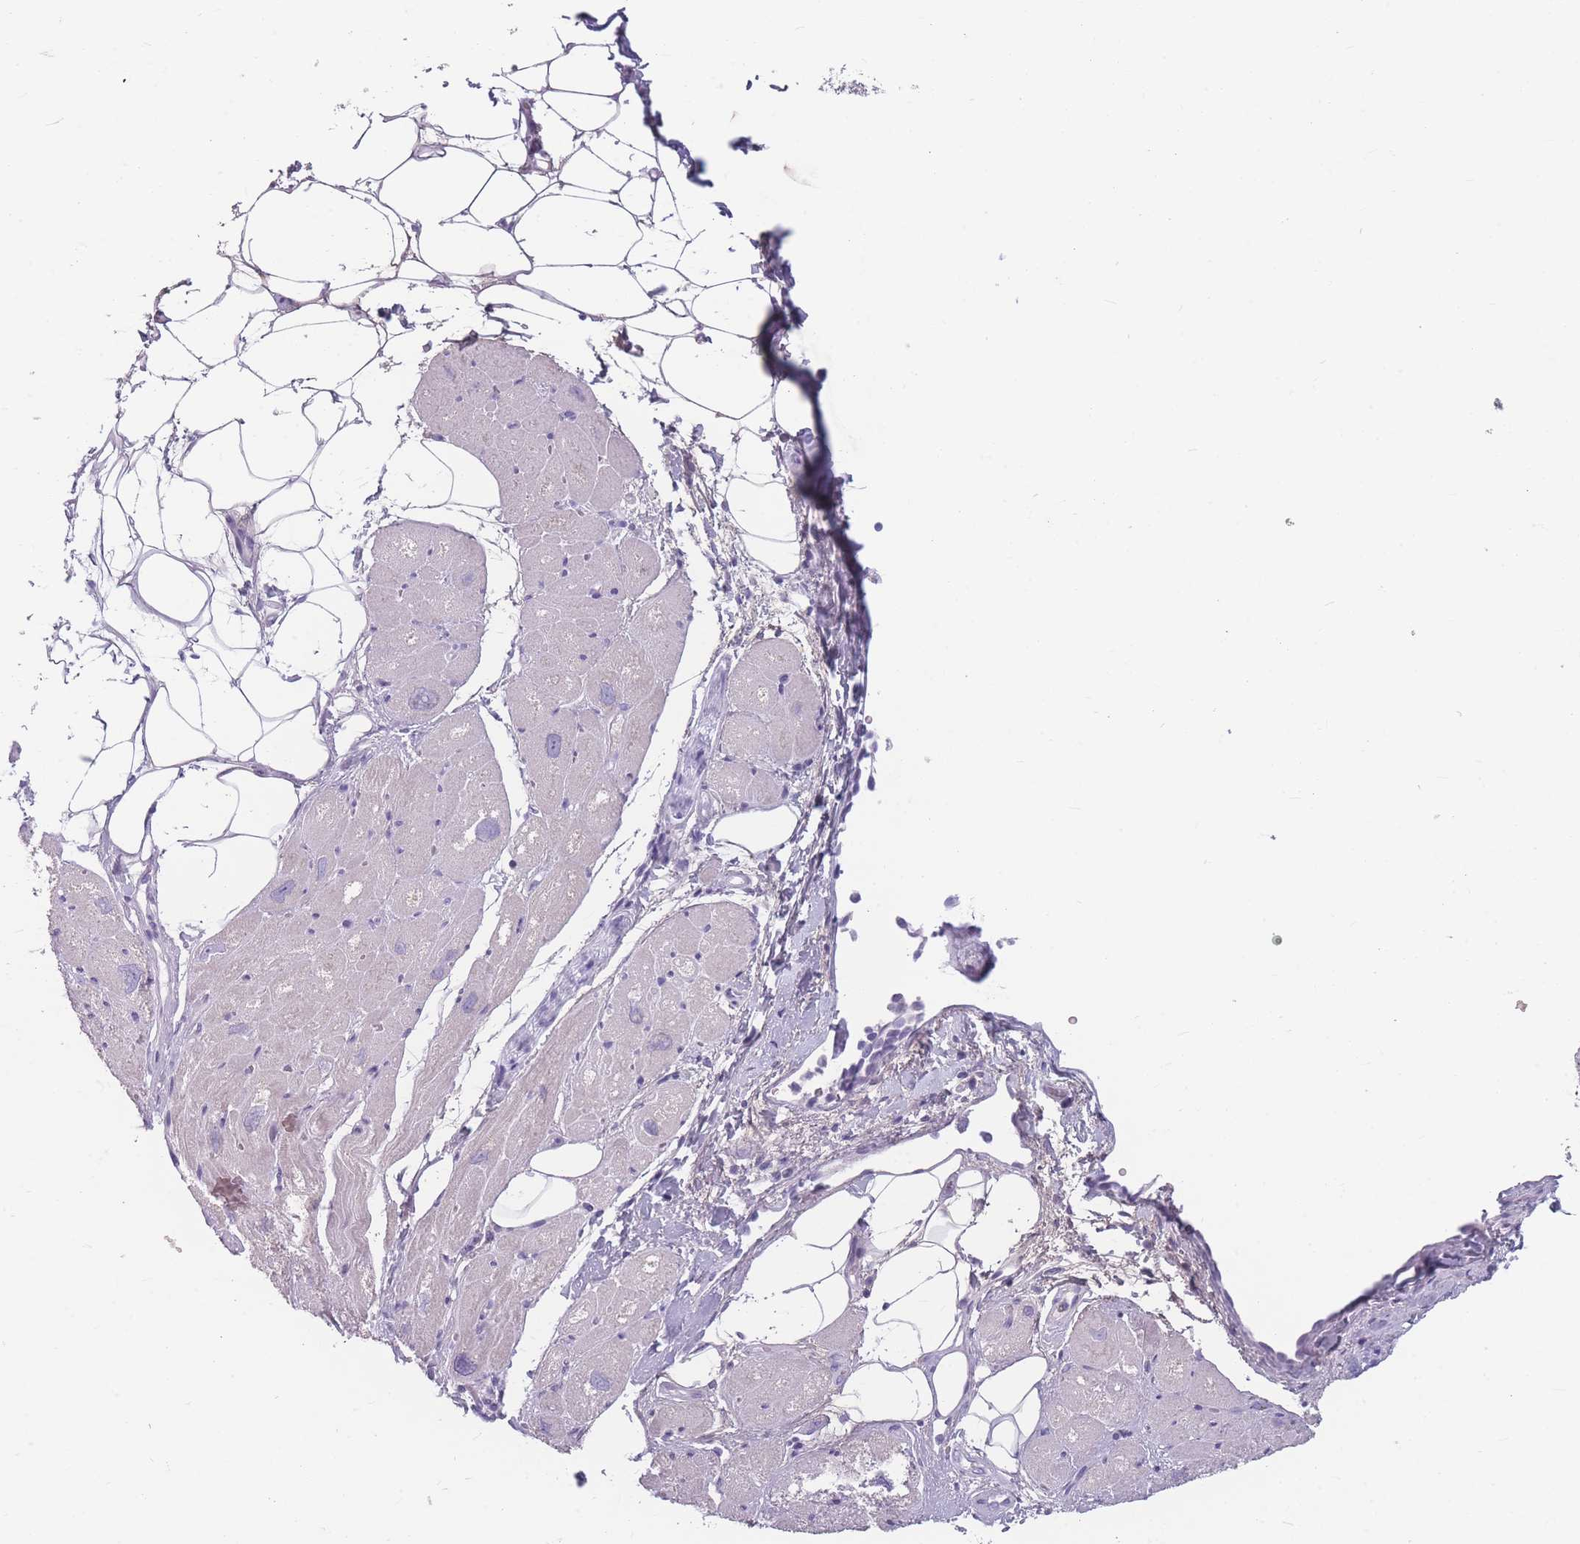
{"staining": {"intensity": "negative", "quantity": "none", "location": "none"}, "tissue": "heart muscle", "cell_type": "Cardiomyocytes", "image_type": "normal", "snomed": [{"axis": "morphology", "description": "Normal tissue, NOS"}, {"axis": "topography", "description": "Heart"}], "caption": "High power microscopy photomicrograph of an IHC photomicrograph of normal heart muscle, revealing no significant expression in cardiomyocytes.", "gene": "CCNO", "patient": {"sex": "male", "age": 50}}